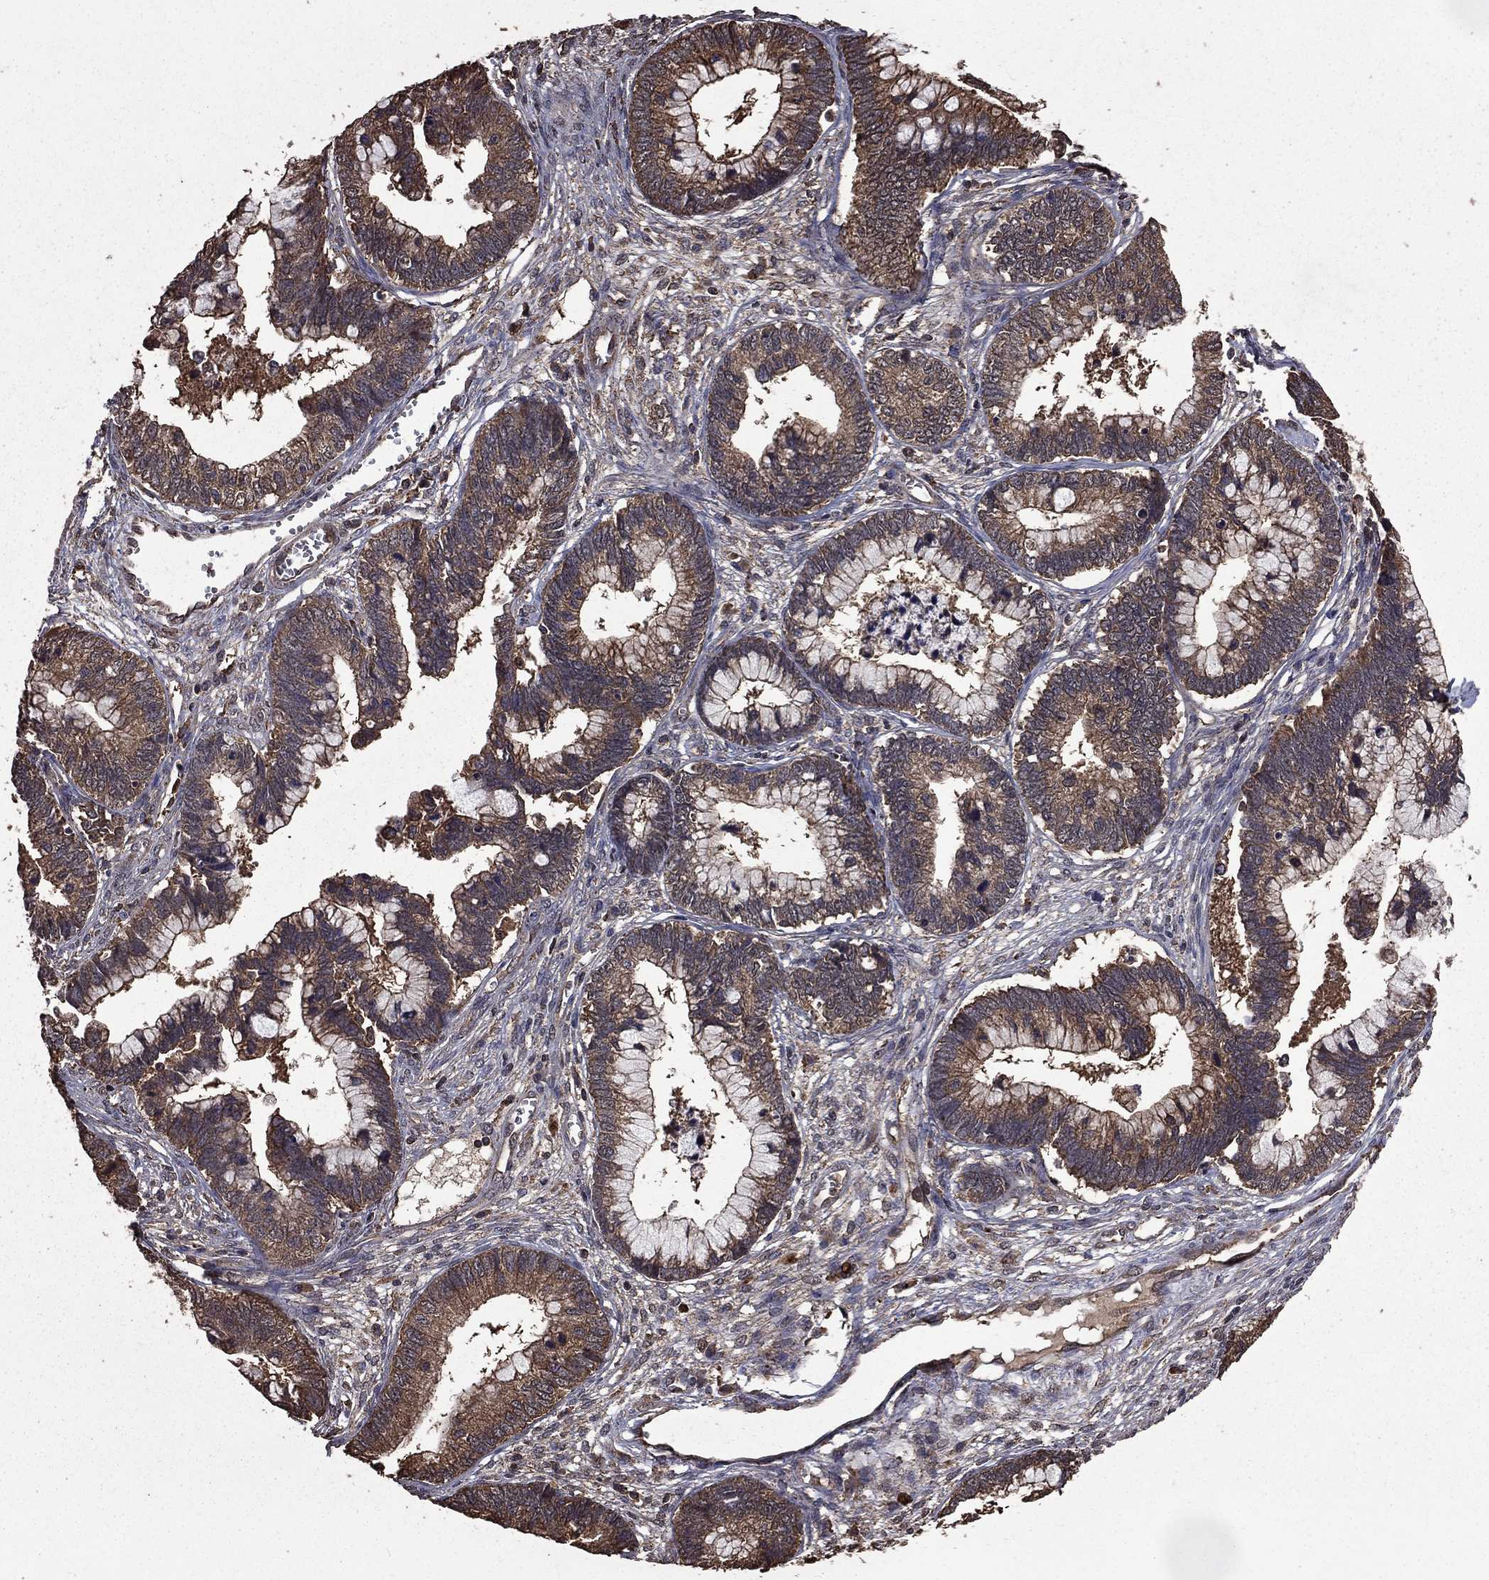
{"staining": {"intensity": "weak", "quantity": ">75%", "location": "cytoplasmic/membranous"}, "tissue": "cervical cancer", "cell_type": "Tumor cells", "image_type": "cancer", "snomed": [{"axis": "morphology", "description": "Adenocarcinoma, NOS"}, {"axis": "topography", "description": "Cervix"}], "caption": "Immunohistochemical staining of cervical adenocarcinoma exhibits low levels of weak cytoplasmic/membranous expression in approximately >75% of tumor cells.", "gene": "BIRC6", "patient": {"sex": "female", "age": 44}}